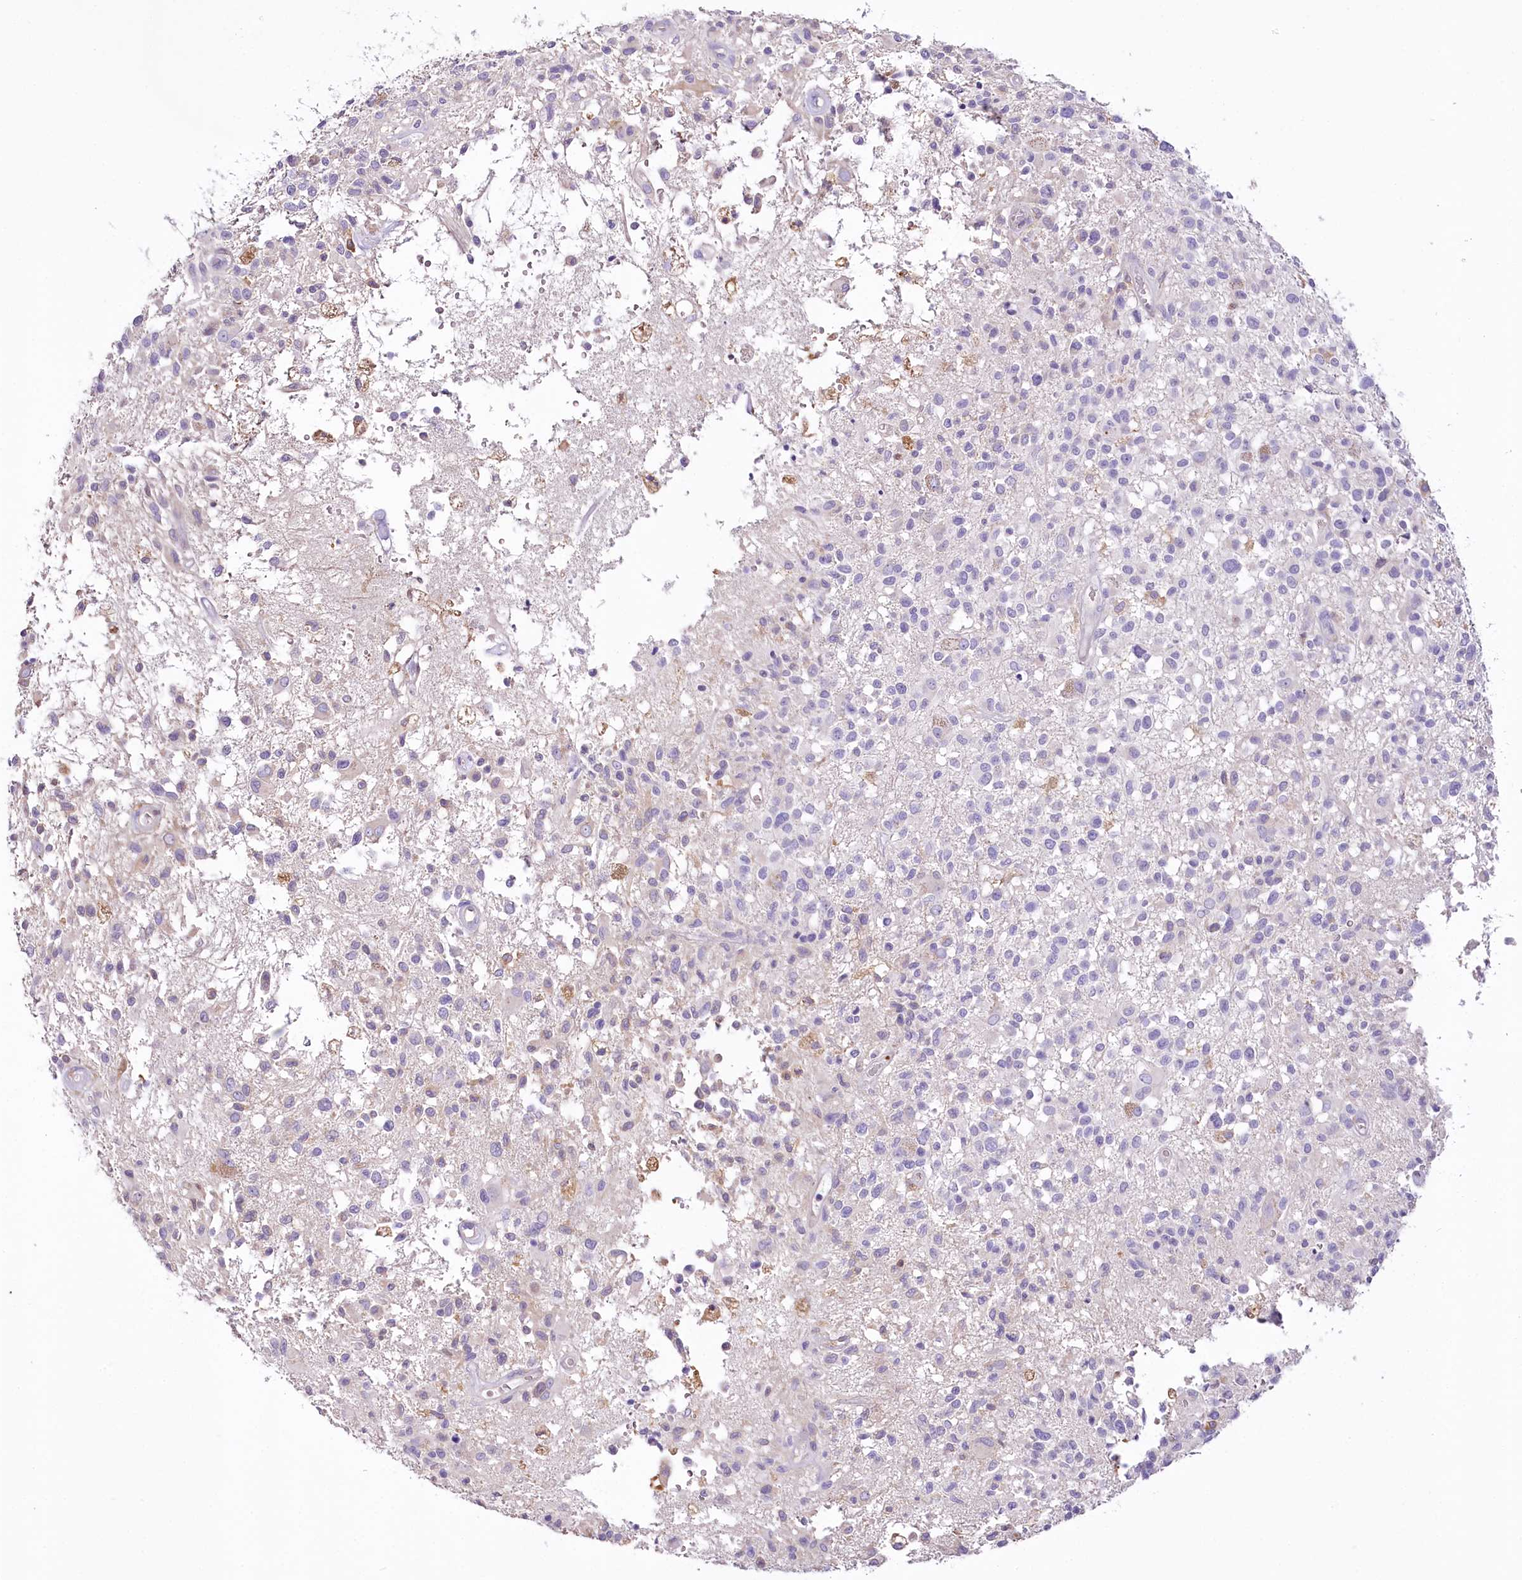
{"staining": {"intensity": "negative", "quantity": "none", "location": "none"}, "tissue": "glioma", "cell_type": "Tumor cells", "image_type": "cancer", "snomed": [{"axis": "morphology", "description": "Glioma, malignant, High grade"}, {"axis": "morphology", "description": "Glioblastoma, NOS"}, {"axis": "topography", "description": "Brain"}], "caption": "This image is of malignant glioma (high-grade) stained with immunohistochemistry (IHC) to label a protein in brown with the nuclei are counter-stained blue. There is no expression in tumor cells. (Brightfield microscopy of DAB IHC at high magnification).", "gene": "DPYD", "patient": {"sex": "male", "age": 60}}